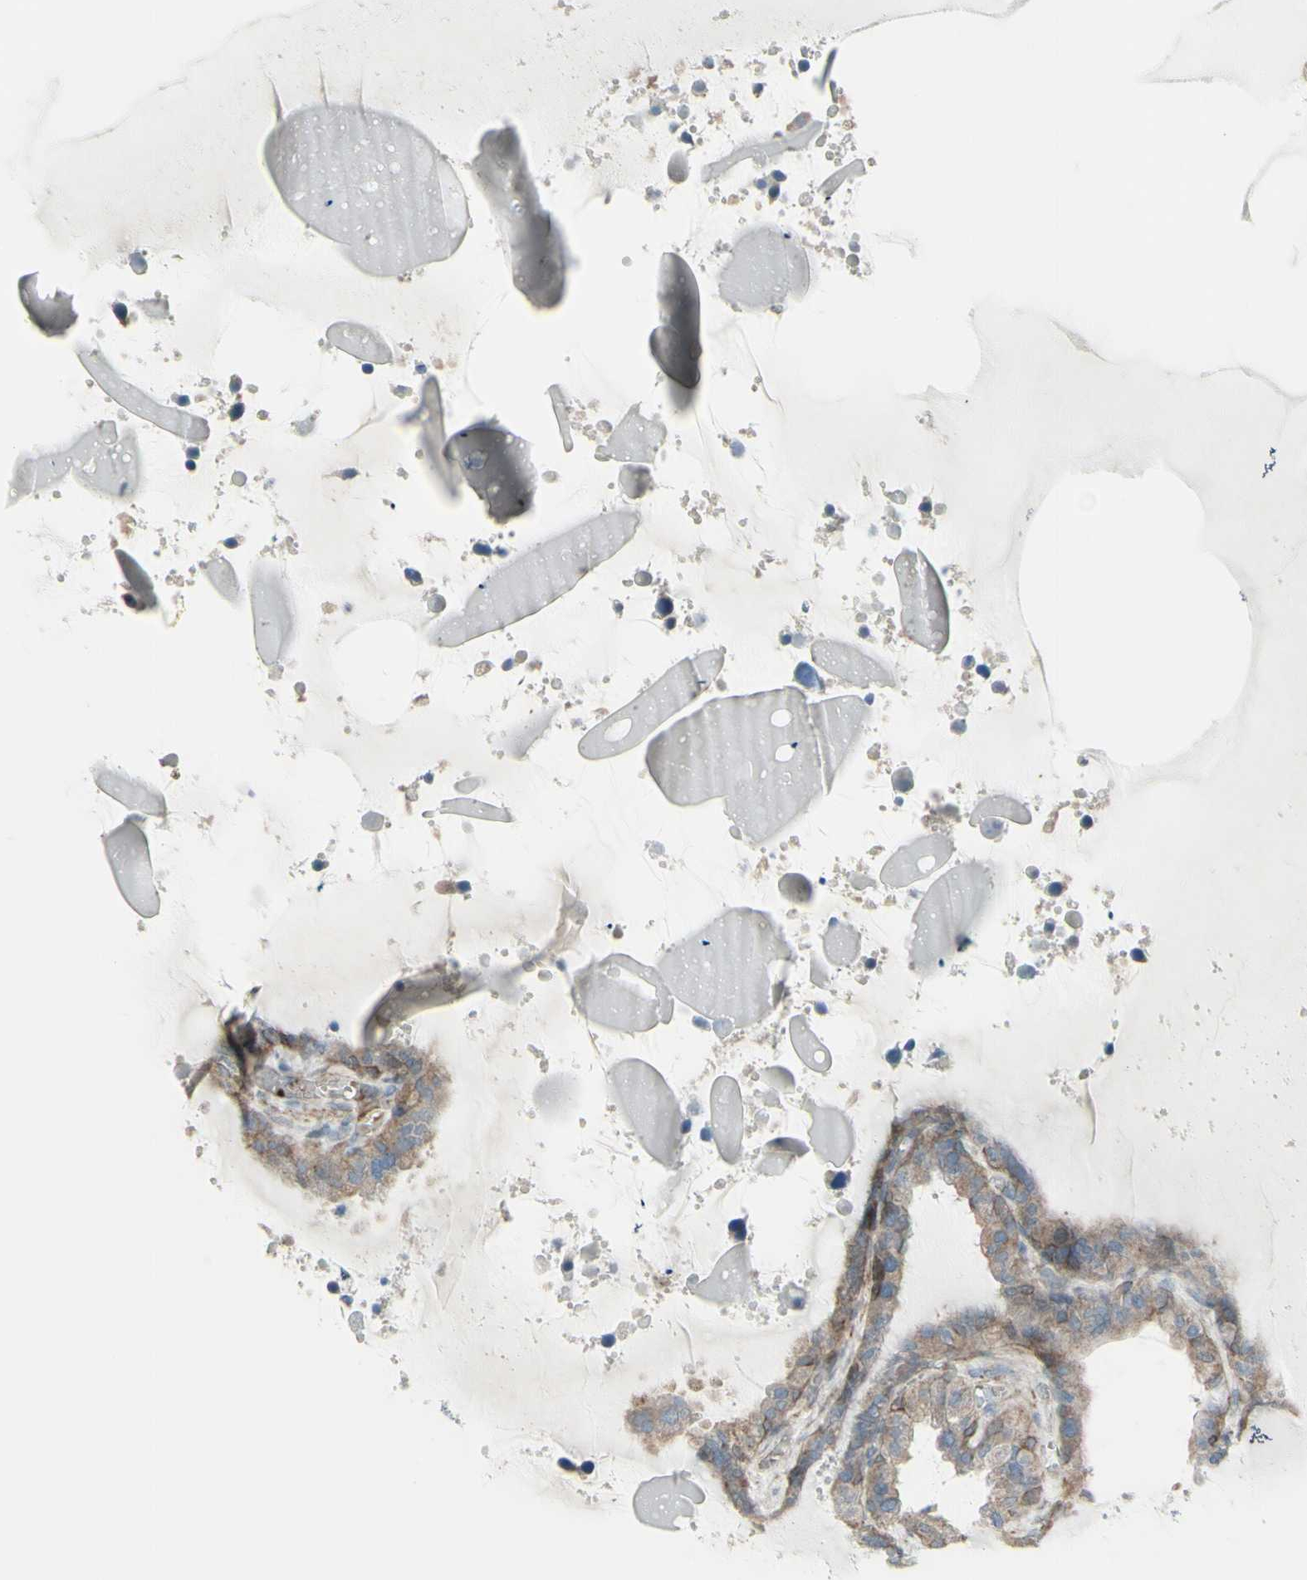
{"staining": {"intensity": "weak", "quantity": ">75%", "location": "cytoplasmic/membranous,nuclear"}, "tissue": "seminal vesicle", "cell_type": "Glandular cells", "image_type": "normal", "snomed": [{"axis": "morphology", "description": "Normal tissue, NOS"}, {"axis": "topography", "description": "Seminal veicle"}], "caption": "High-magnification brightfield microscopy of benign seminal vesicle stained with DAB (brown) and counterstained with hematoxylin (blue). glandular cells exhibit weak cytoplasmic/membranous,nuclear staining is appreciated in about>75% of cells.", "gene": "GRAMD1B", "patient": {"sex": "male", "age": 46}}